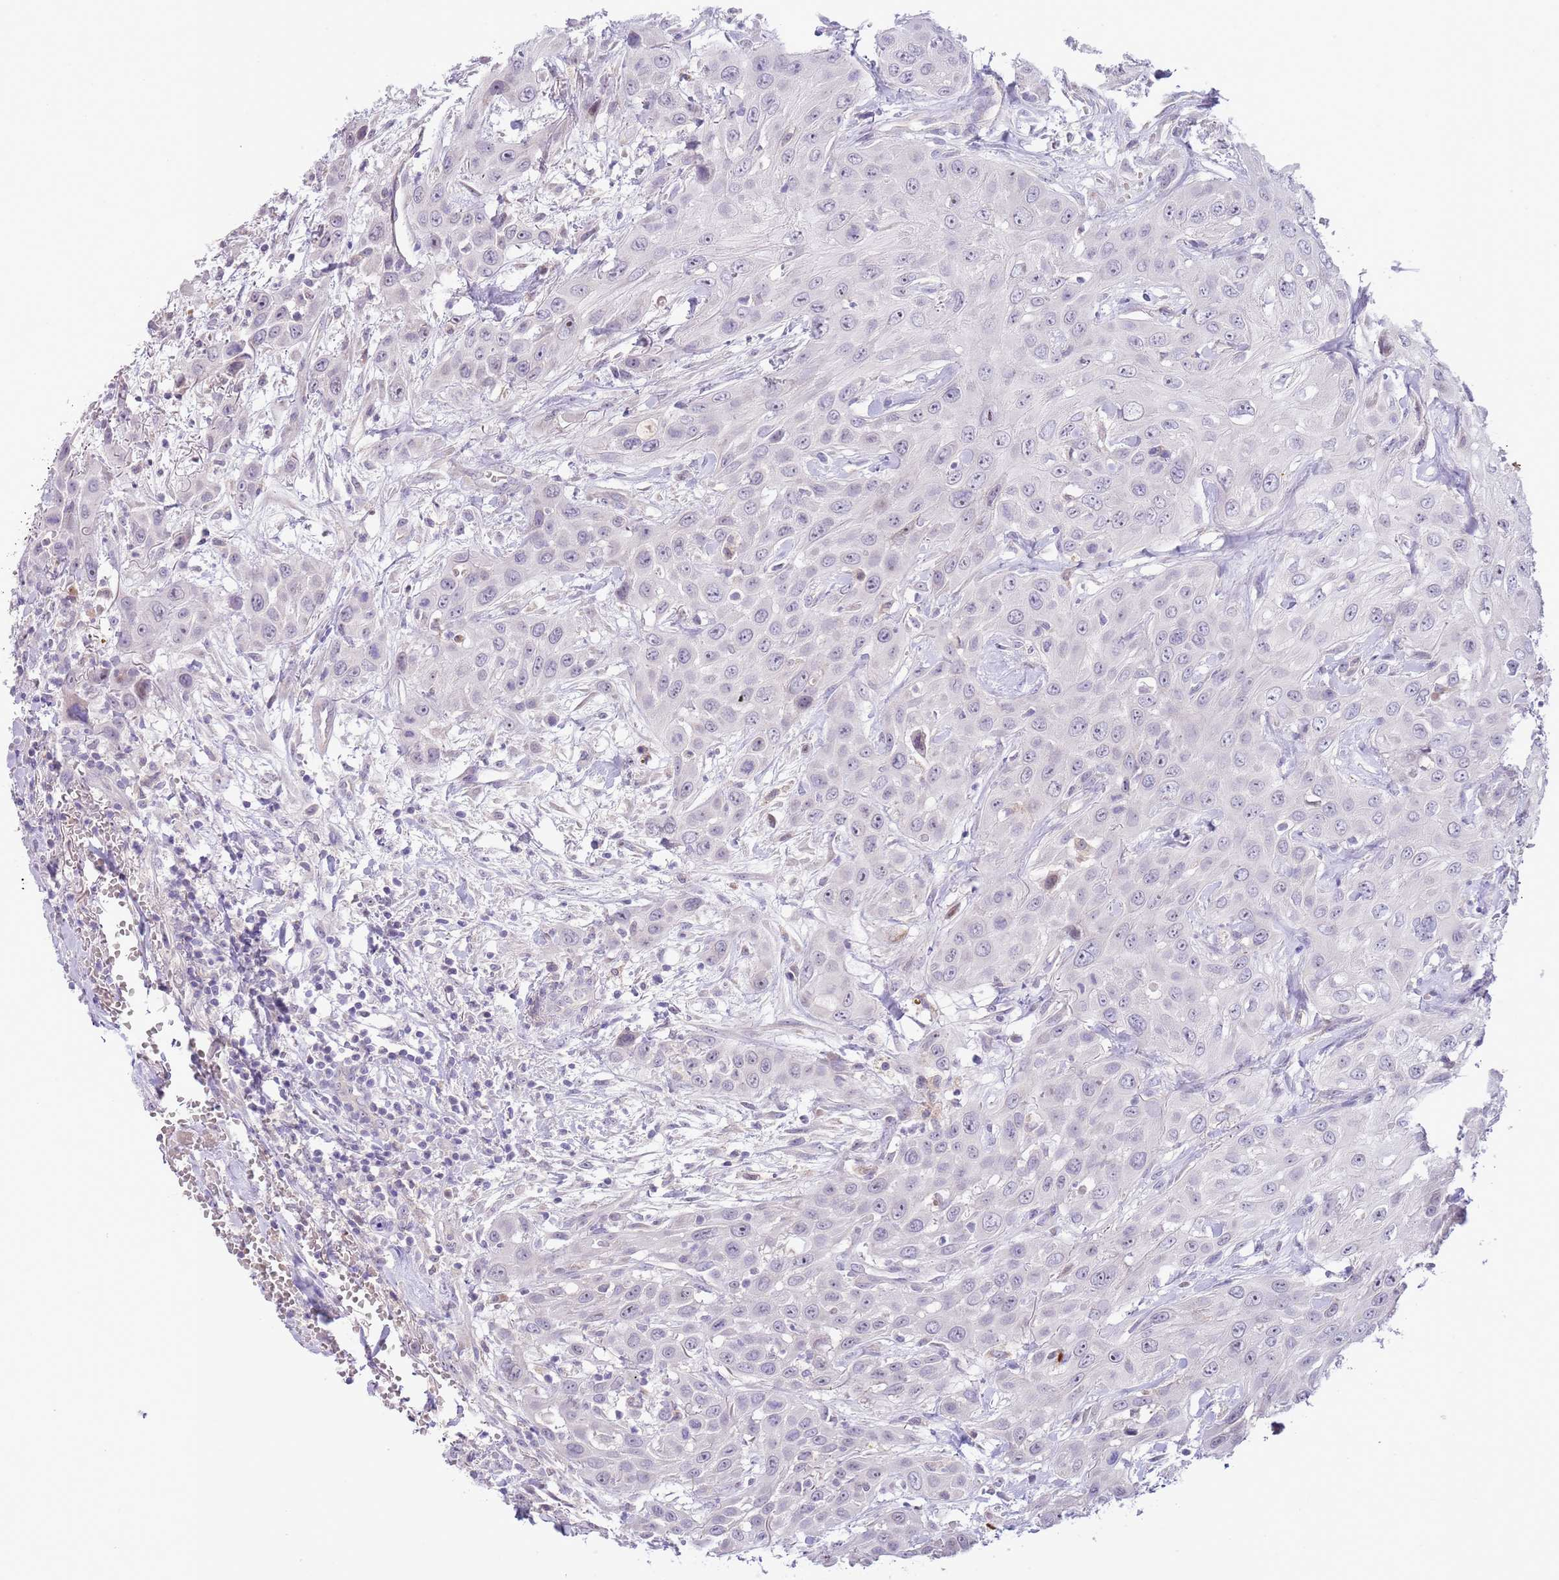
{"staining": {"intensity": "negative", "quantity": "none", "location": "none"}, "tissue": "head and neck cancer", "cell_type": "Tumor cells", "image_type": "cancer", "snomed": [{"axis": "morphology", "description": "Squamous cell carcinoma, NOS"}, {"axis": "topography", "description": "Head-Neck"}], "caption": "DAB immunohistochemical staining of head and neck cancer (squamous cell carcinoma) displays no significant staining in tumor cells.", "gene": "AP1S2", "patient": {"sex": "male", "age": 81}}